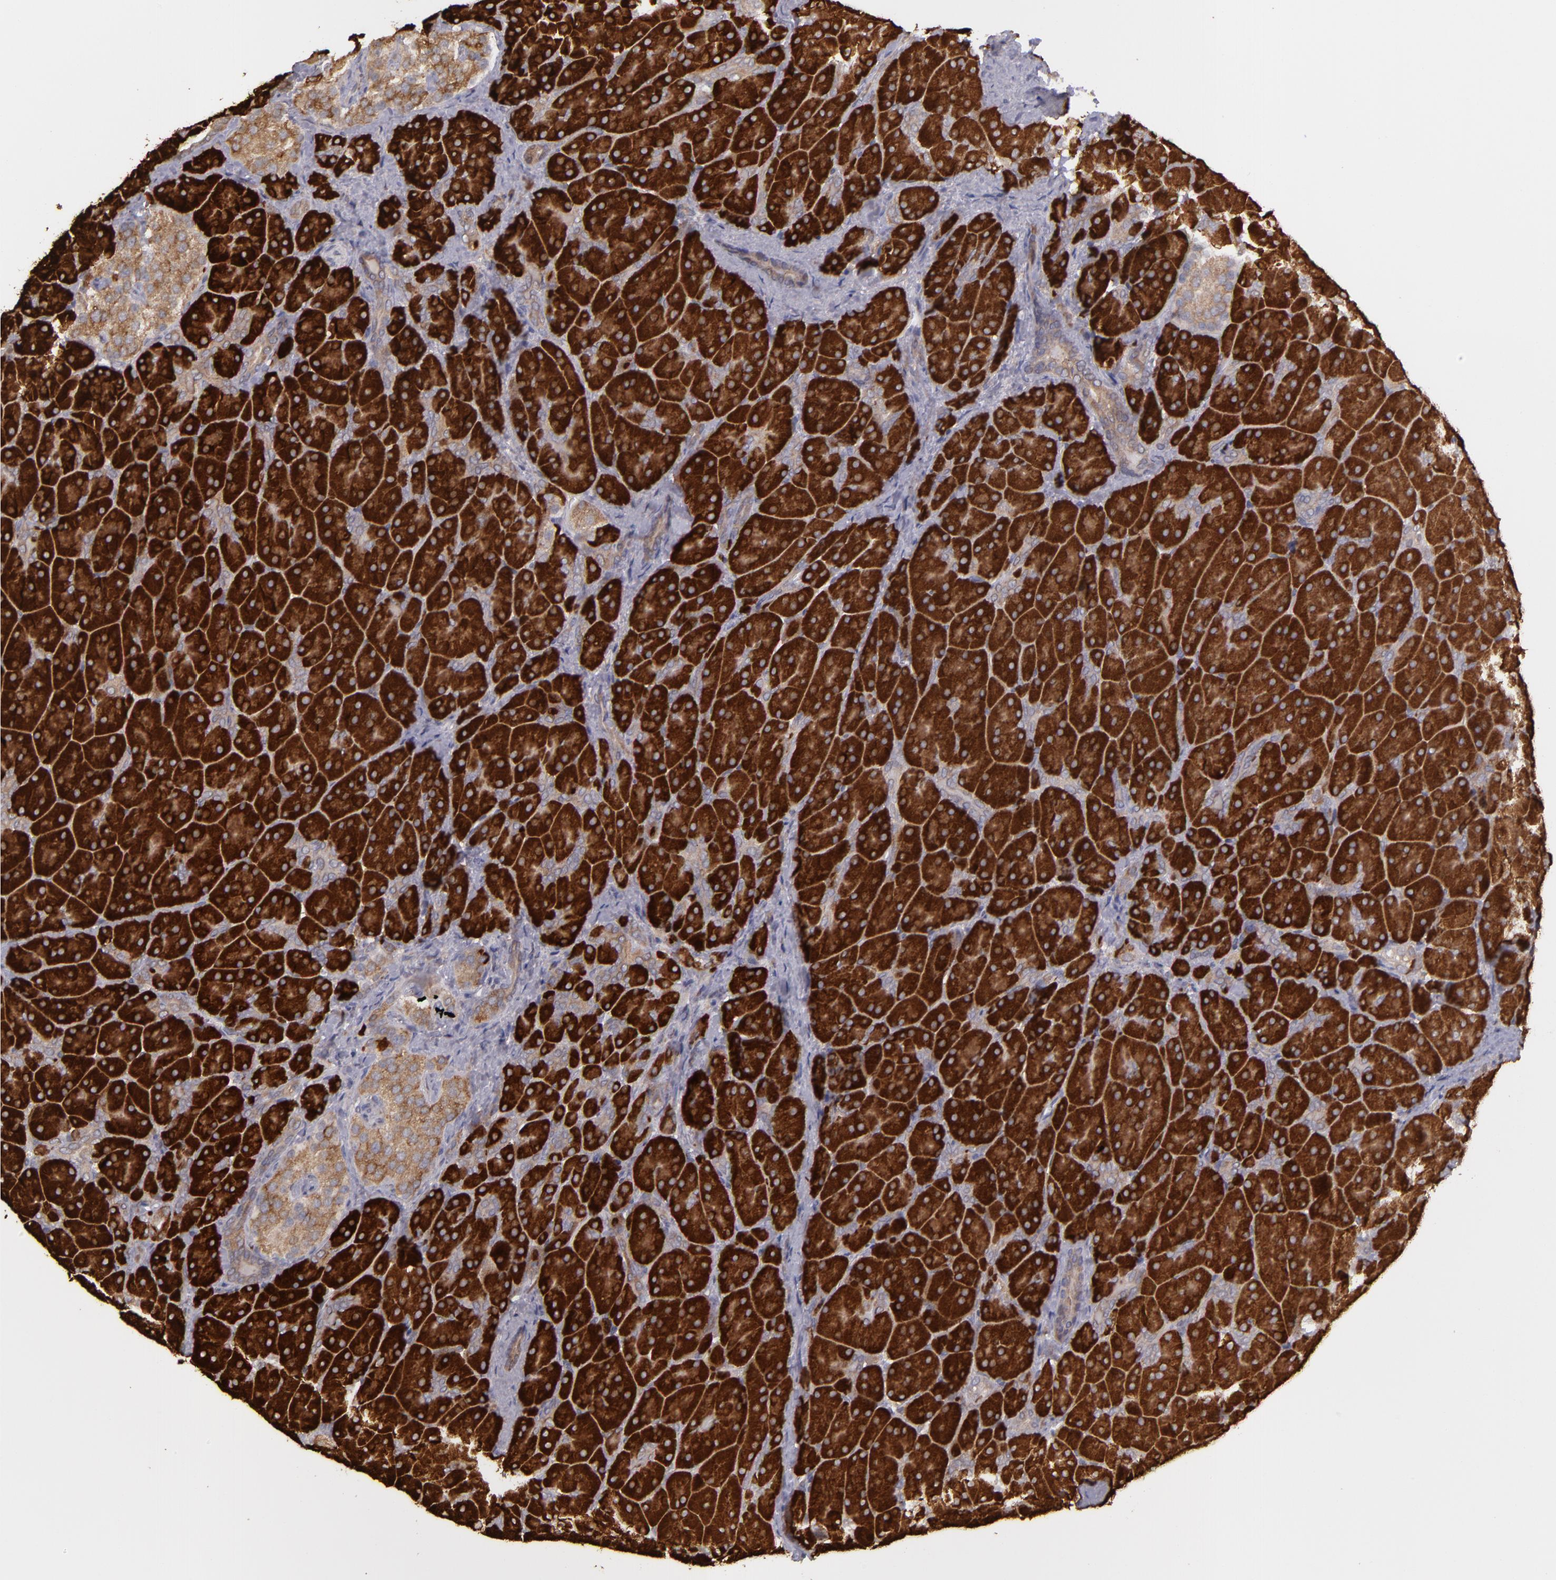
{"staining": {"intensity": "strong", "quantity": ">75%", "location": "cytoplasmic/membranous"}, "tissue": "pancreas", "cell_type": "Exocrine glandular cells", "image_type": "normal", "snomed": [{"axis": "morphology", "description": "Normal tissue, NOS"}, {"axis": "topography", "description": "Pancreas"}], "caption": "Immunohistochemical staining of normal human pancreas shows high levels of strong cytoplasmic/membranous expression in approximately >75% of exocrine glandular cells.", "gene": "MTHFD1", "patient": {"sex": "male", "age": 66}}